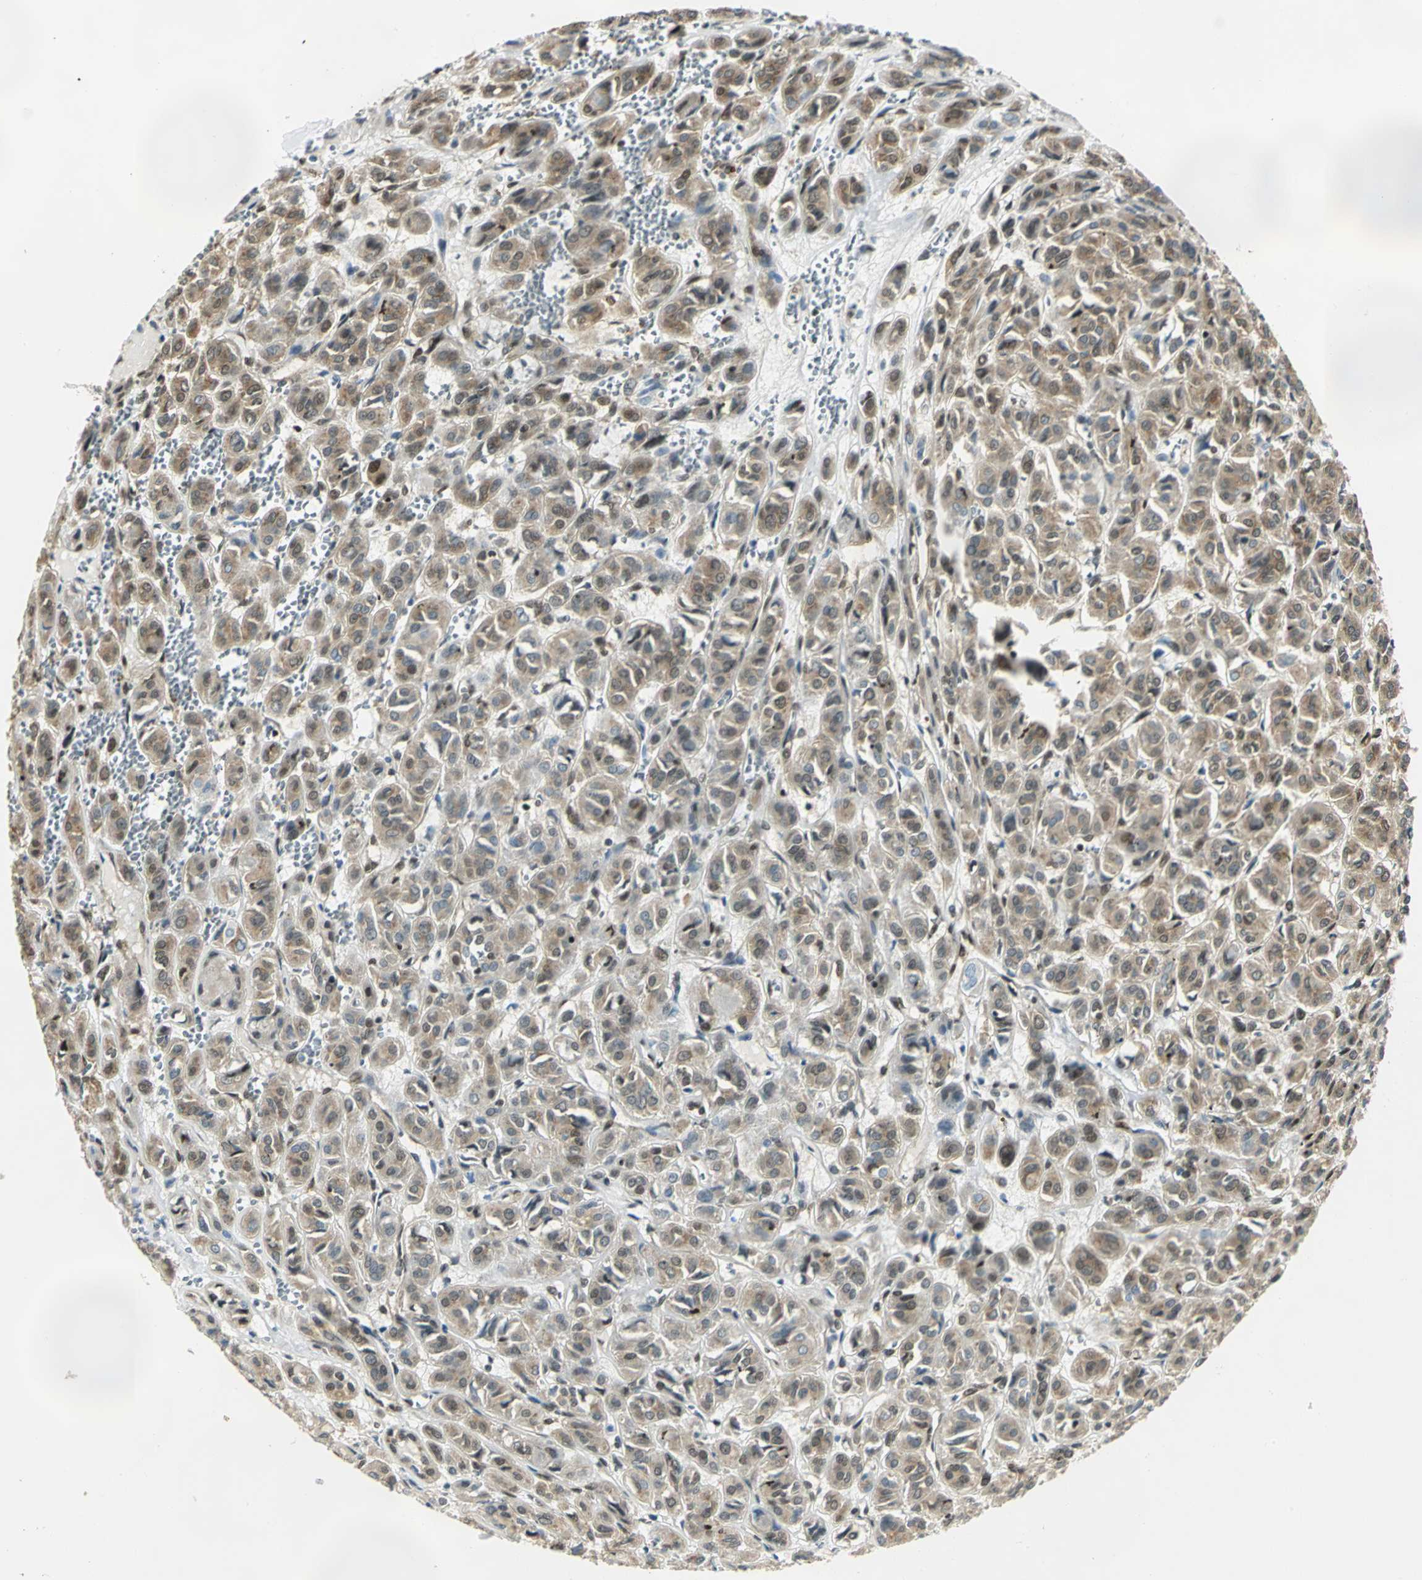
{"staining": {"intensity": "moderate", "quantity": ">75%", "location": "cytoplasmic/membranous,nuclear"}, "tissue": "thyroid cancer", "cell_type": "Tumor cells", "image_type": "cancer", "snomed": [{"axis": "morphology", "description": "Follicular adenoma carcinoma, NOS"}, {"axis": "topography", "description": "Thyroid gland"}], "caption": "There is medium levels of moderate cytoplasmic/membranous and nuclear staining in tumor cells of thyroid cancer, as demonstrated by immunohistochemical staining (brown color).", "gene": "DDX5", "patient": {"sex": "female", "age": 71}}